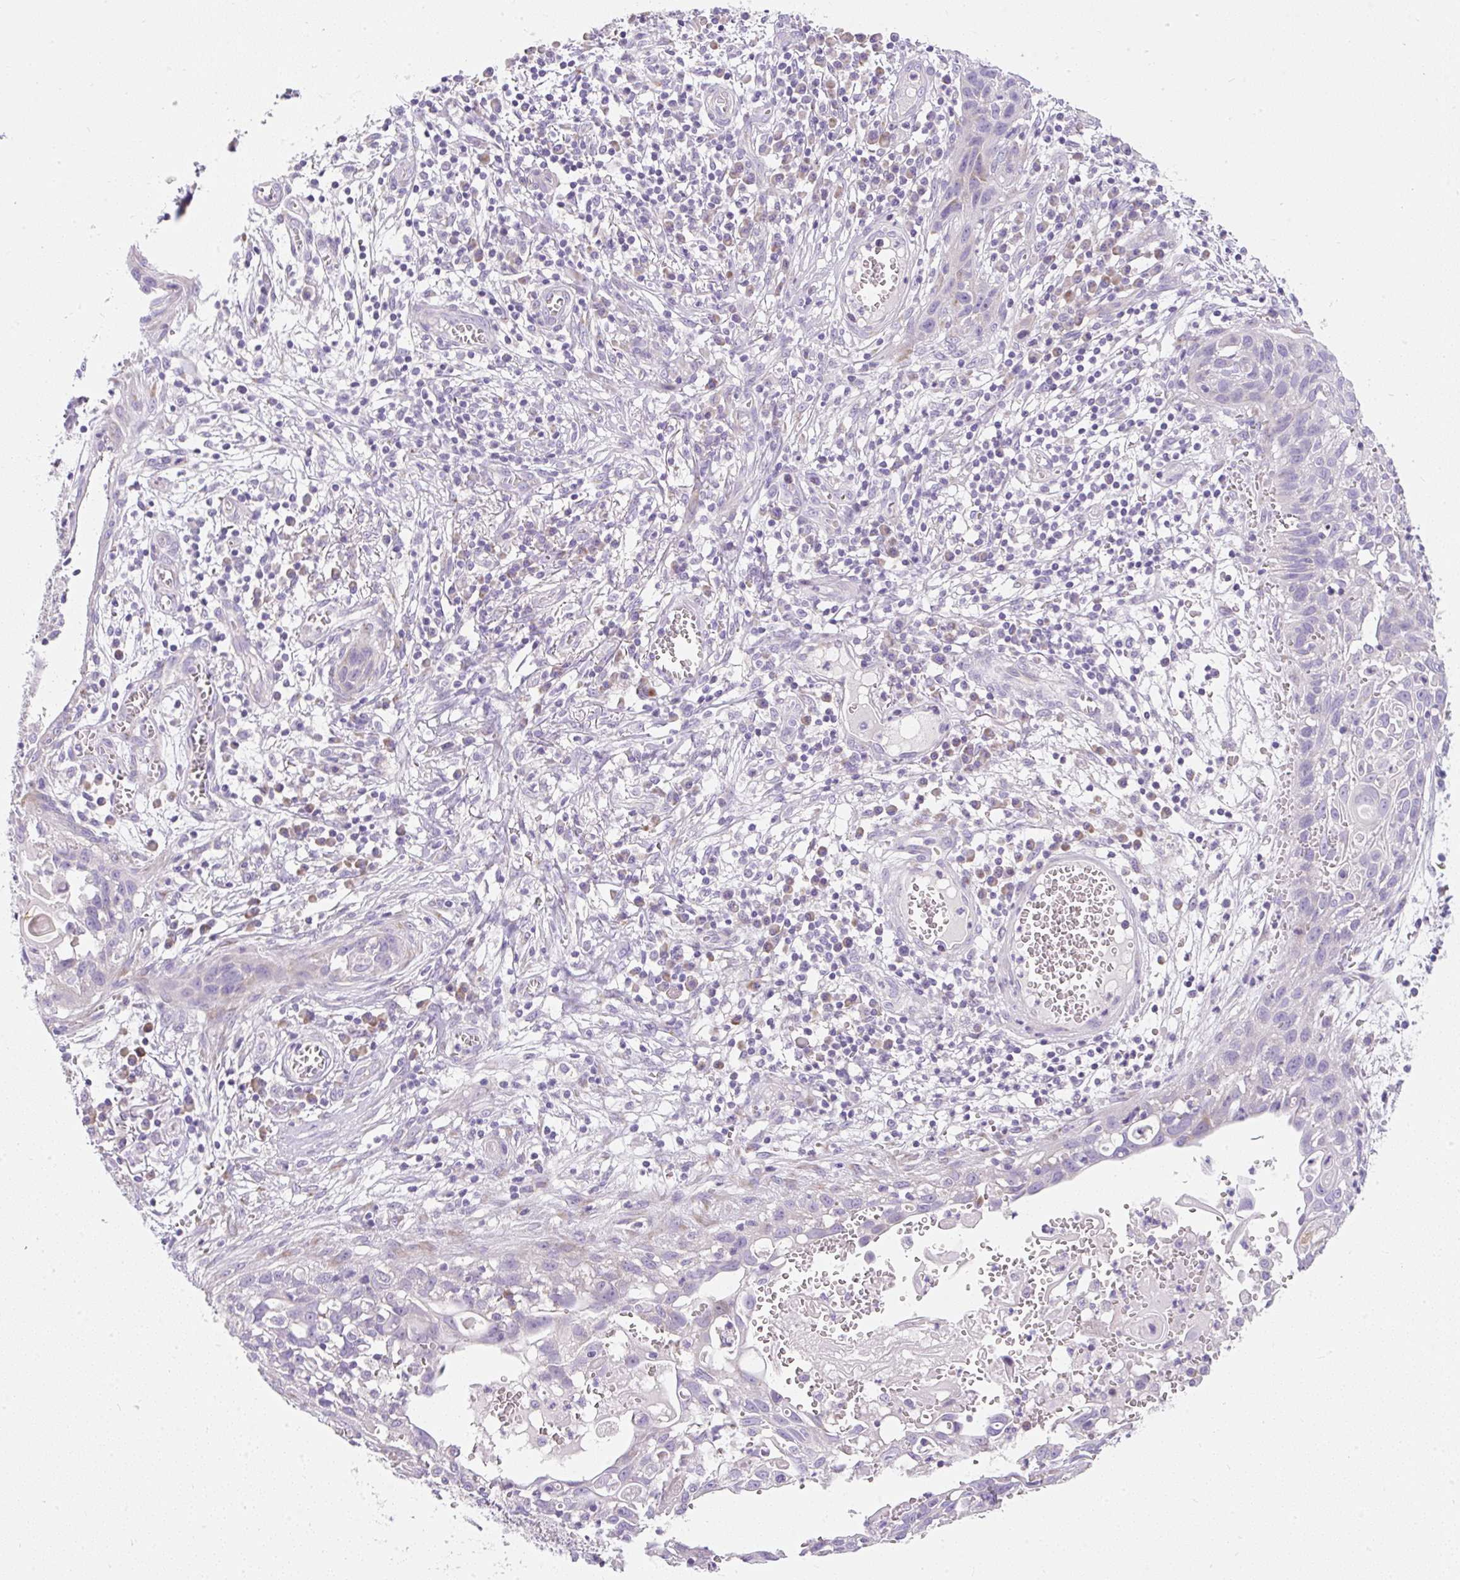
{"staining": {"intensity": "moderate", "quantity": "<25%", "location": "cytoplasmic/membranous"}, "tissue": "skin cancer", "cell_type": "Tumor cells", "image_type": "cancer", "snomed": [{"axis": "morphology", "description": "Squamous cell carcinoma, NOS"}, {"axis": "topography", "description": "Skin"}, {"axis": "topography", "description": "Vulva"}], "caption": "This is an image of immunohistochemistry (IHC) staining of skin cancer, which shows moderate staining in the cytoplasmic/membranous of tumor cells.", "gene": "DTX4", "patient": {"sex": "female", "age": 83}}